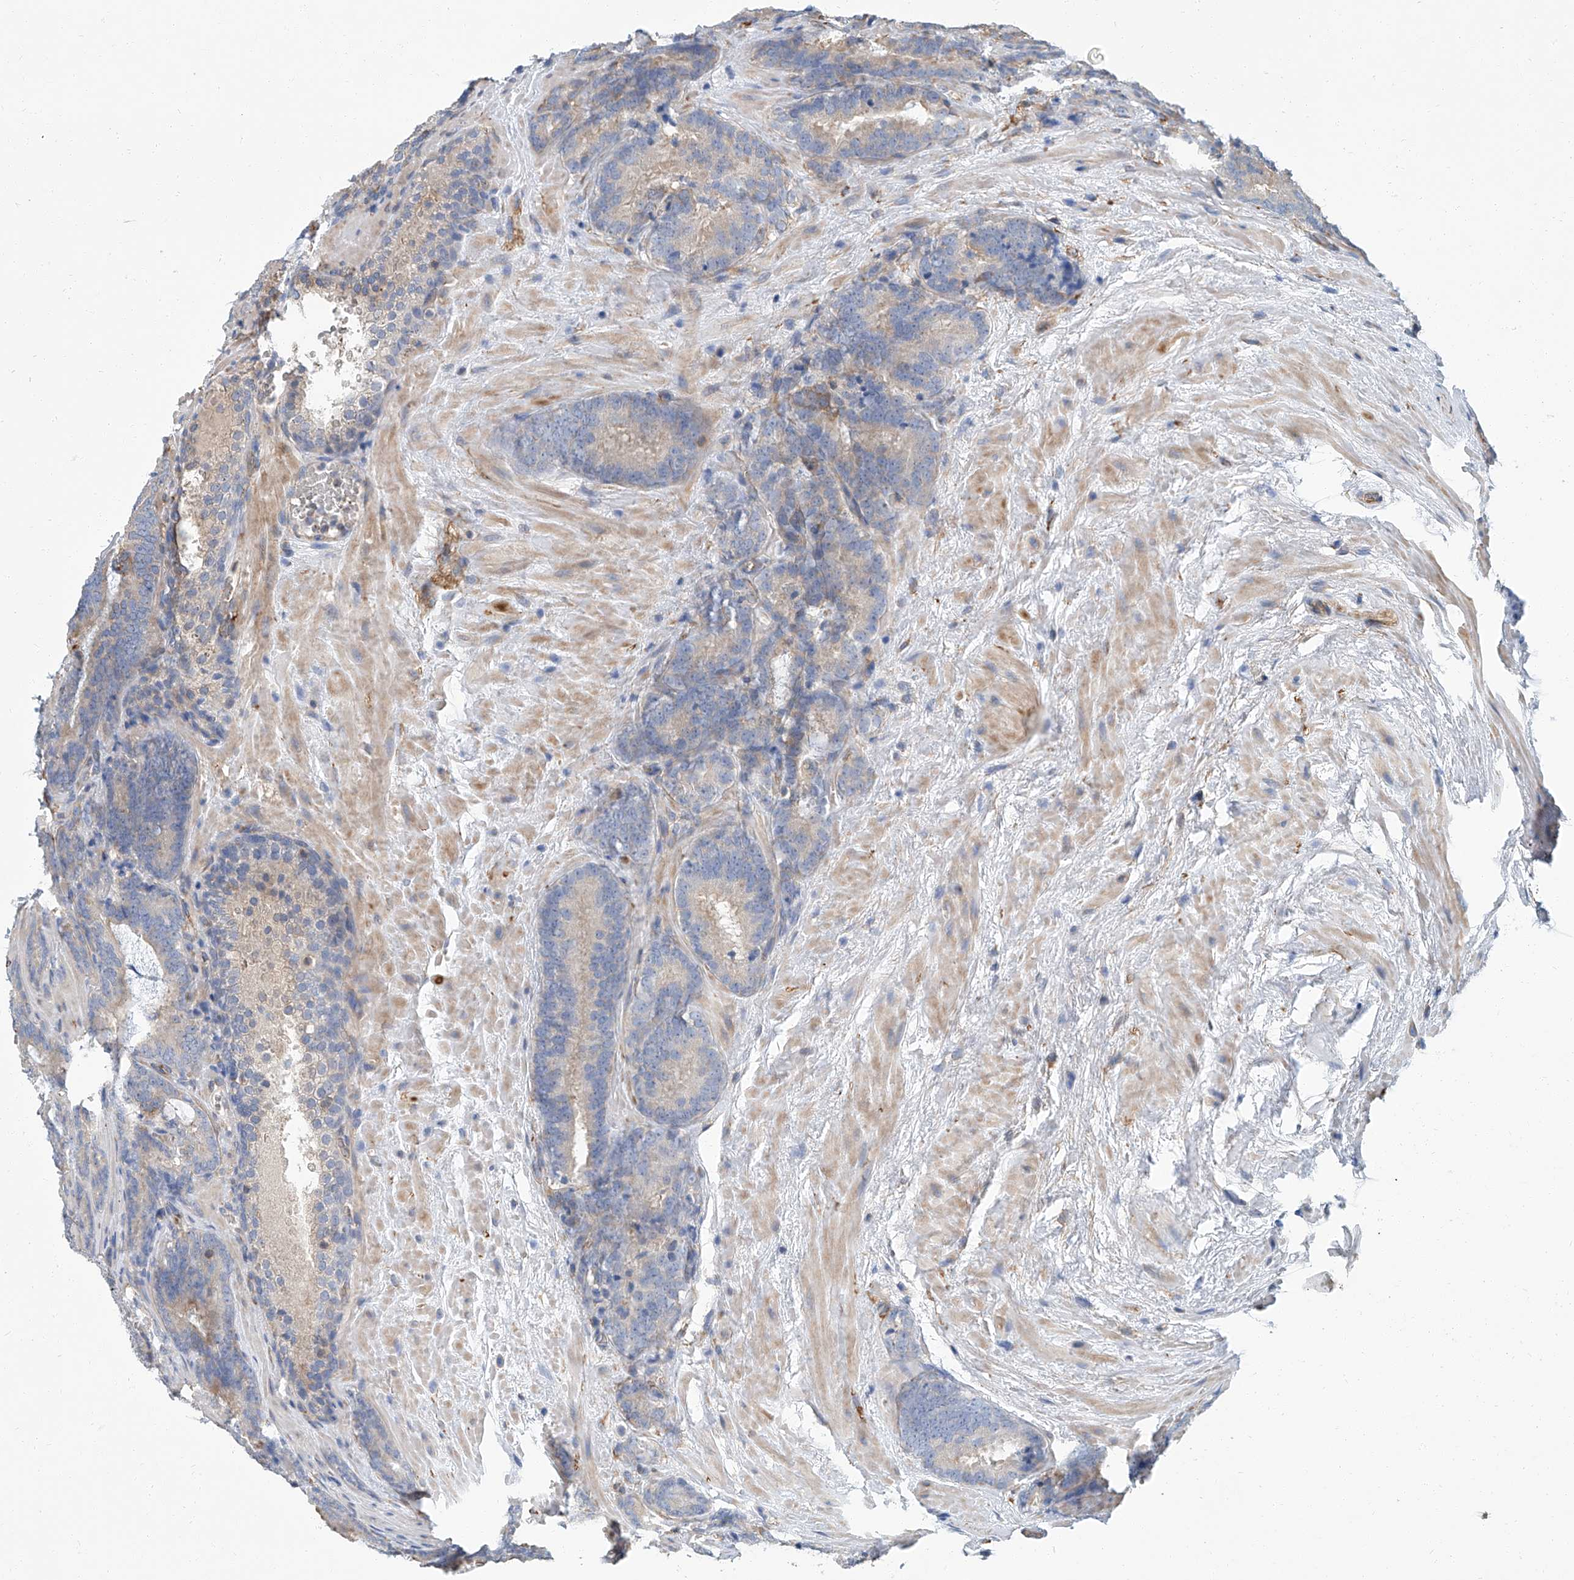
{"staining": {"intensity": "weak", "quantity": "<25%", "location": "cytoplasmic/membranous"}, "tissue": "prostate cancer", "cell_type": "Tumor cells", "image_type": "cancer", "snomed": [{"axis": "morphology", "description": "Adenocarcinoma, High grade"}, {"axis": "topography", "description": "Prostate"}], "caption": "High power microscopy photomicrograph of an IHC photomicrograph of prostate adenocarcinoma (high-grade), revealing no significant staining in tumor cells.", "gene": "PSMB10", "patient": {"sex": "male", "age": 66}}